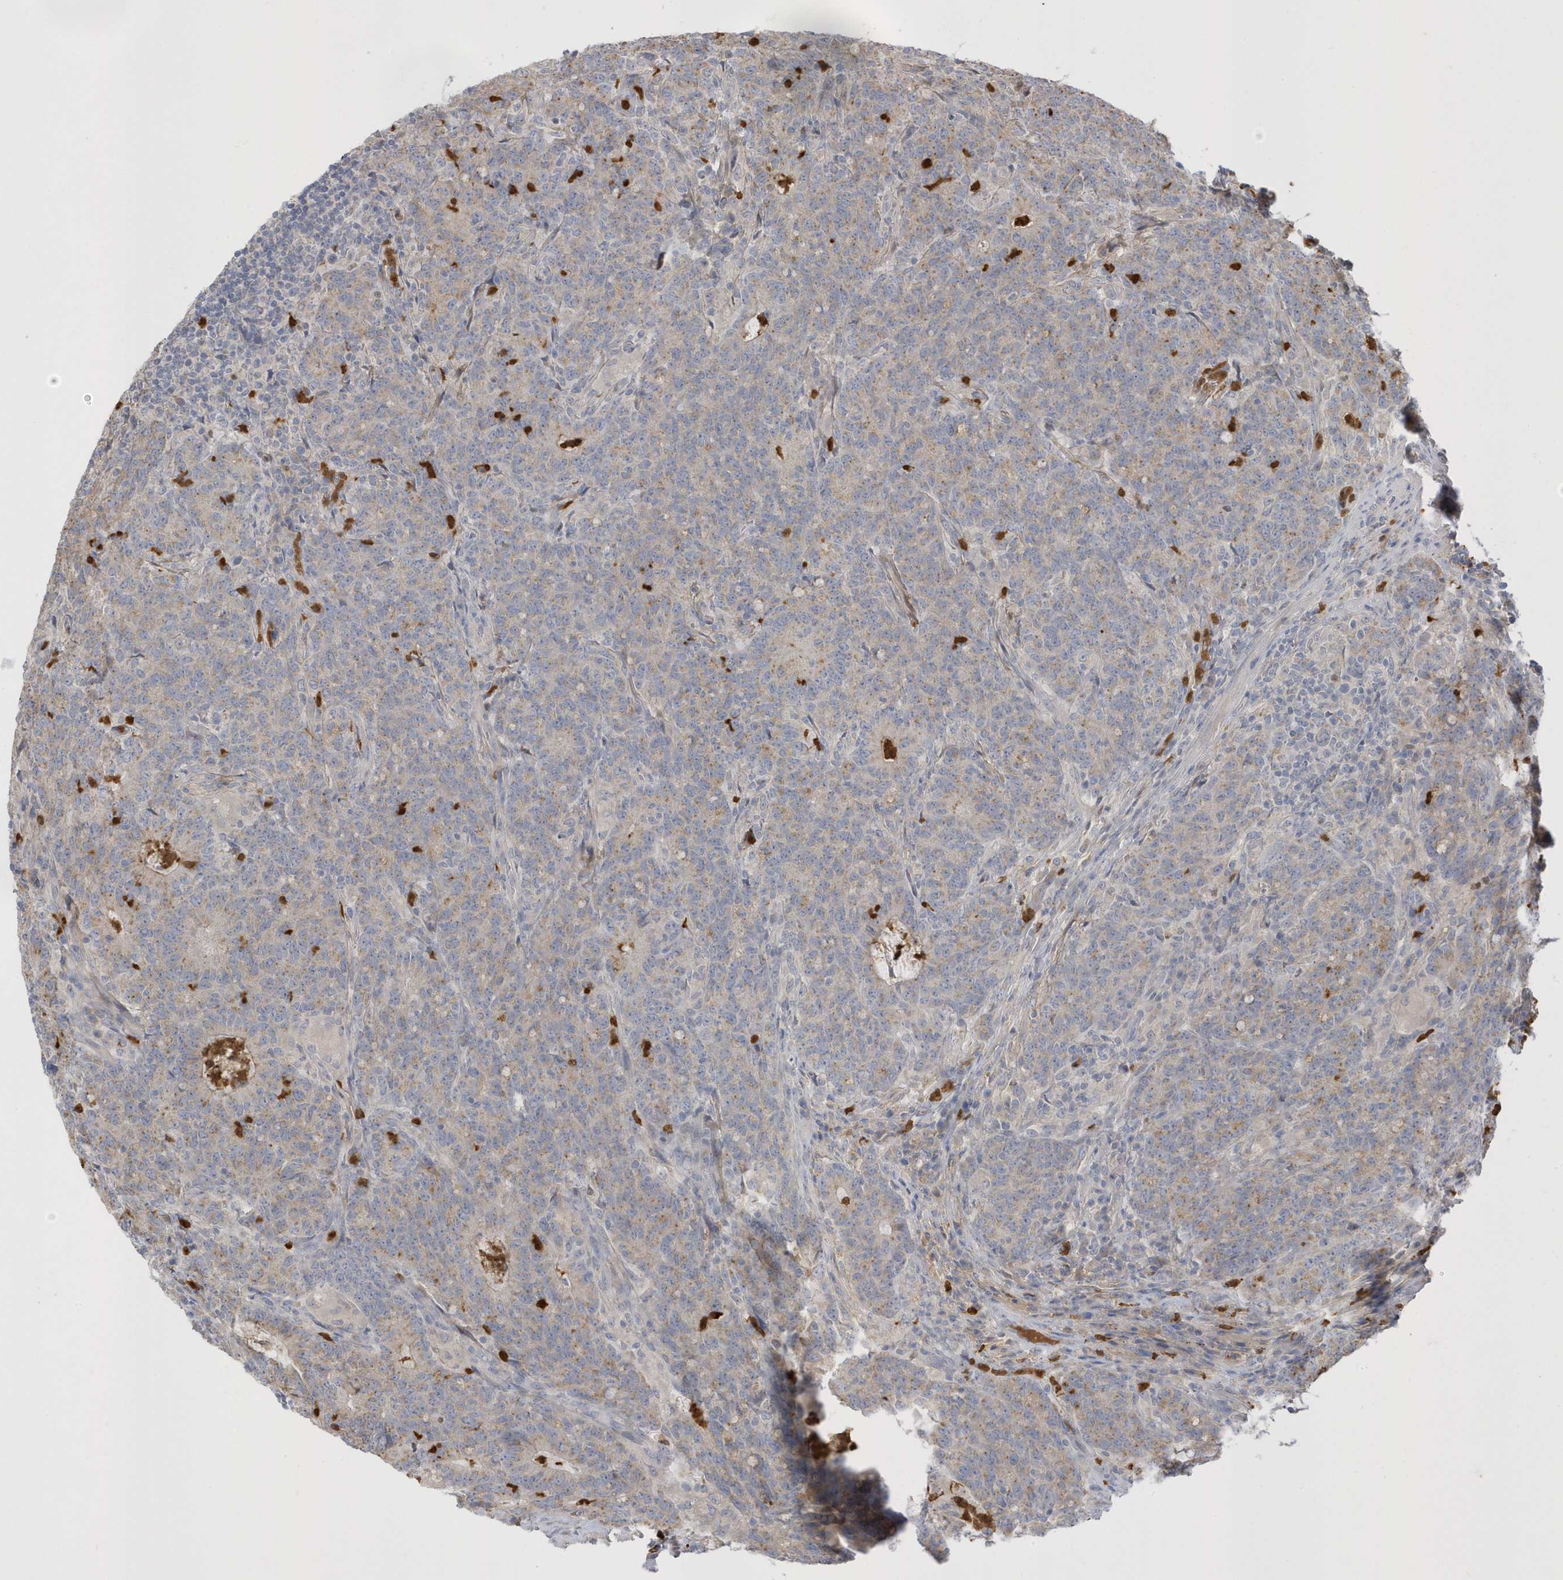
{"staining": {"intensity": "weak", "quantity": "25%-75%", "location": "cytoplasmic/membranous"}, "tissue": "colorectal cancer", "cell_type": "Tumor cells", "image_type": "cancer", "snomed": [{"axis": "morphology", "description": "Normal tissue, NOS"}, {"axis": "morphology", "description": "Adenocarcinoma, NOS"}, {"axis": "topography", "description": "Colon"}], "caption": "This is an image of IHC staining of colorectal adenocarcinoma, which shows weak staining in the cytoplasmic/membranous of tumor cells.", "gene": "DPP9", "patient": {"sex": "female", "age": 75}}